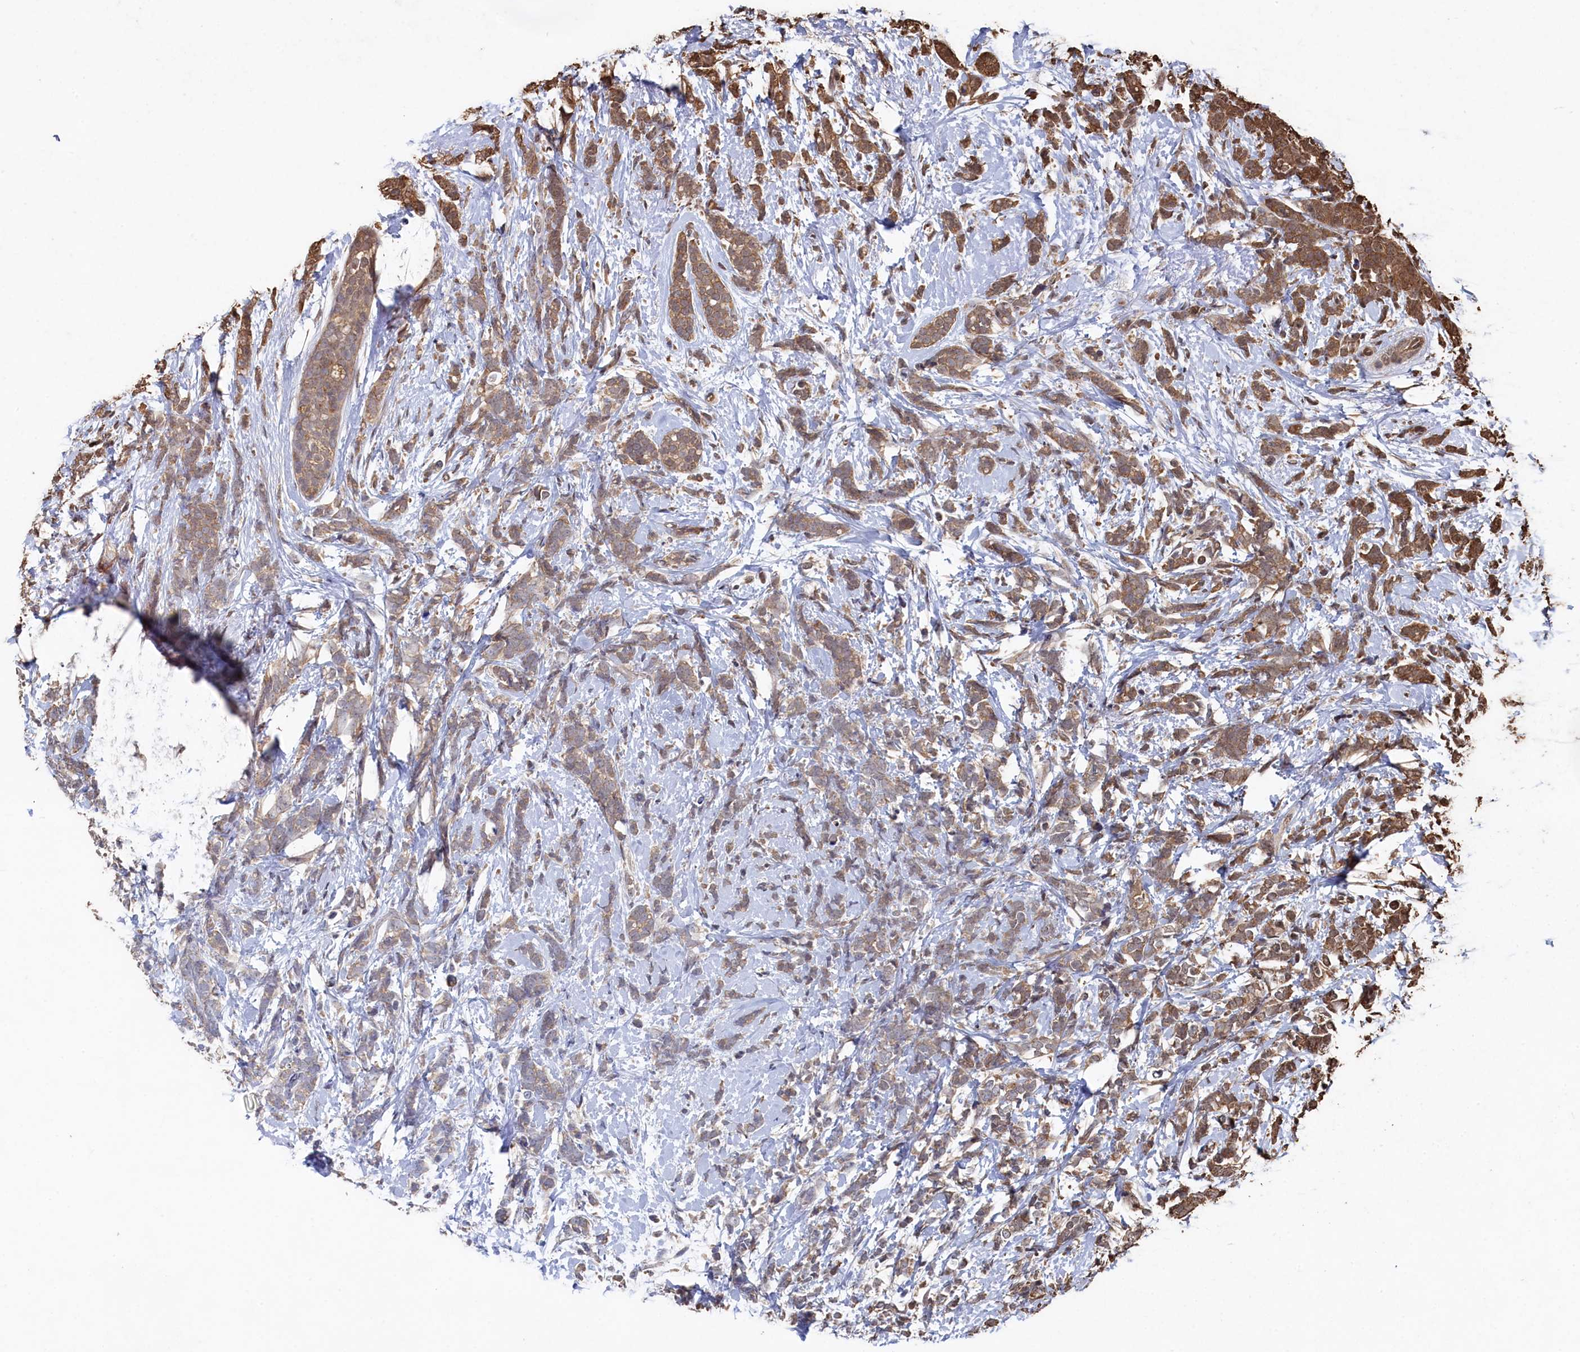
{"staining": {"intensity": "weak", "quantity": "25%-75%", "location": "cytoplasmic/membranous"}, "tissue": "breast cancer", "cell_type": "Tumor cells", "image_type": "cancer", "snomed": [{"axis": "morphology", "description": "Lobular carcinoma"}, {"axis": "topography", "description": "Breast"}], "caption": "This is an image of IHC staining of breast cancer, which shows weak positivity in the cytoplasmic/membranous of tumor cells.", "gene": "PIGN", "patient": {"sex": "female", "age": 58}}